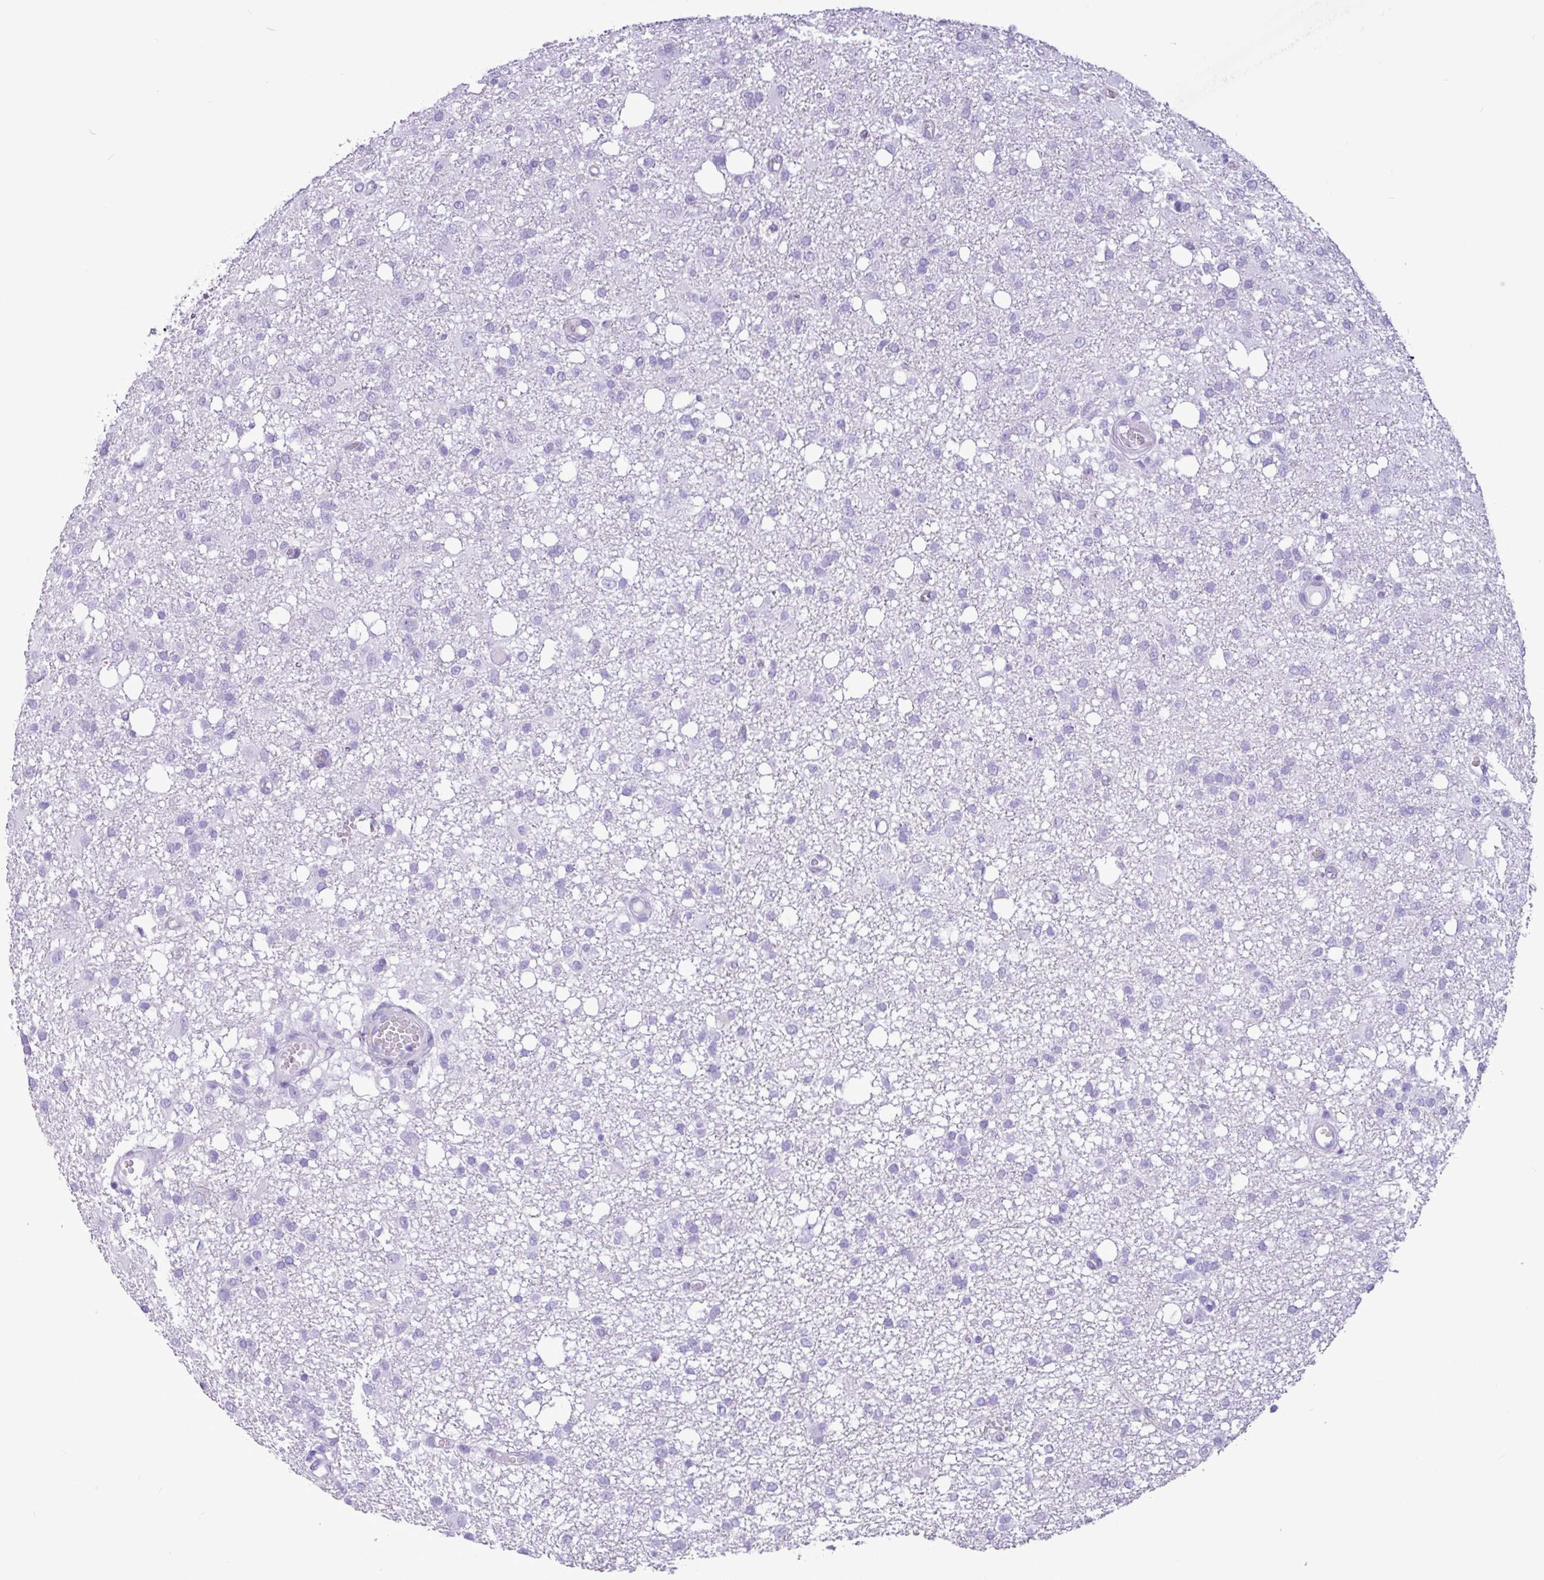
{"staining": {"intensity": "negative", "quantity": "none", "location": "none"}, "tissue": "glioma", "cell_type": "Tumor cells", "image_type": "cancer", "snomed": [{"axis": "morphology", "description": "Glioma, malignant, High grade"}, {"axis": "topography", "description": "Brain"}], "caption": "An image of glioma stained for a protein shows no brown staining in tumor cells.", "gene": "CKMT2", "patient": {"sex": "female", "age": 59}}